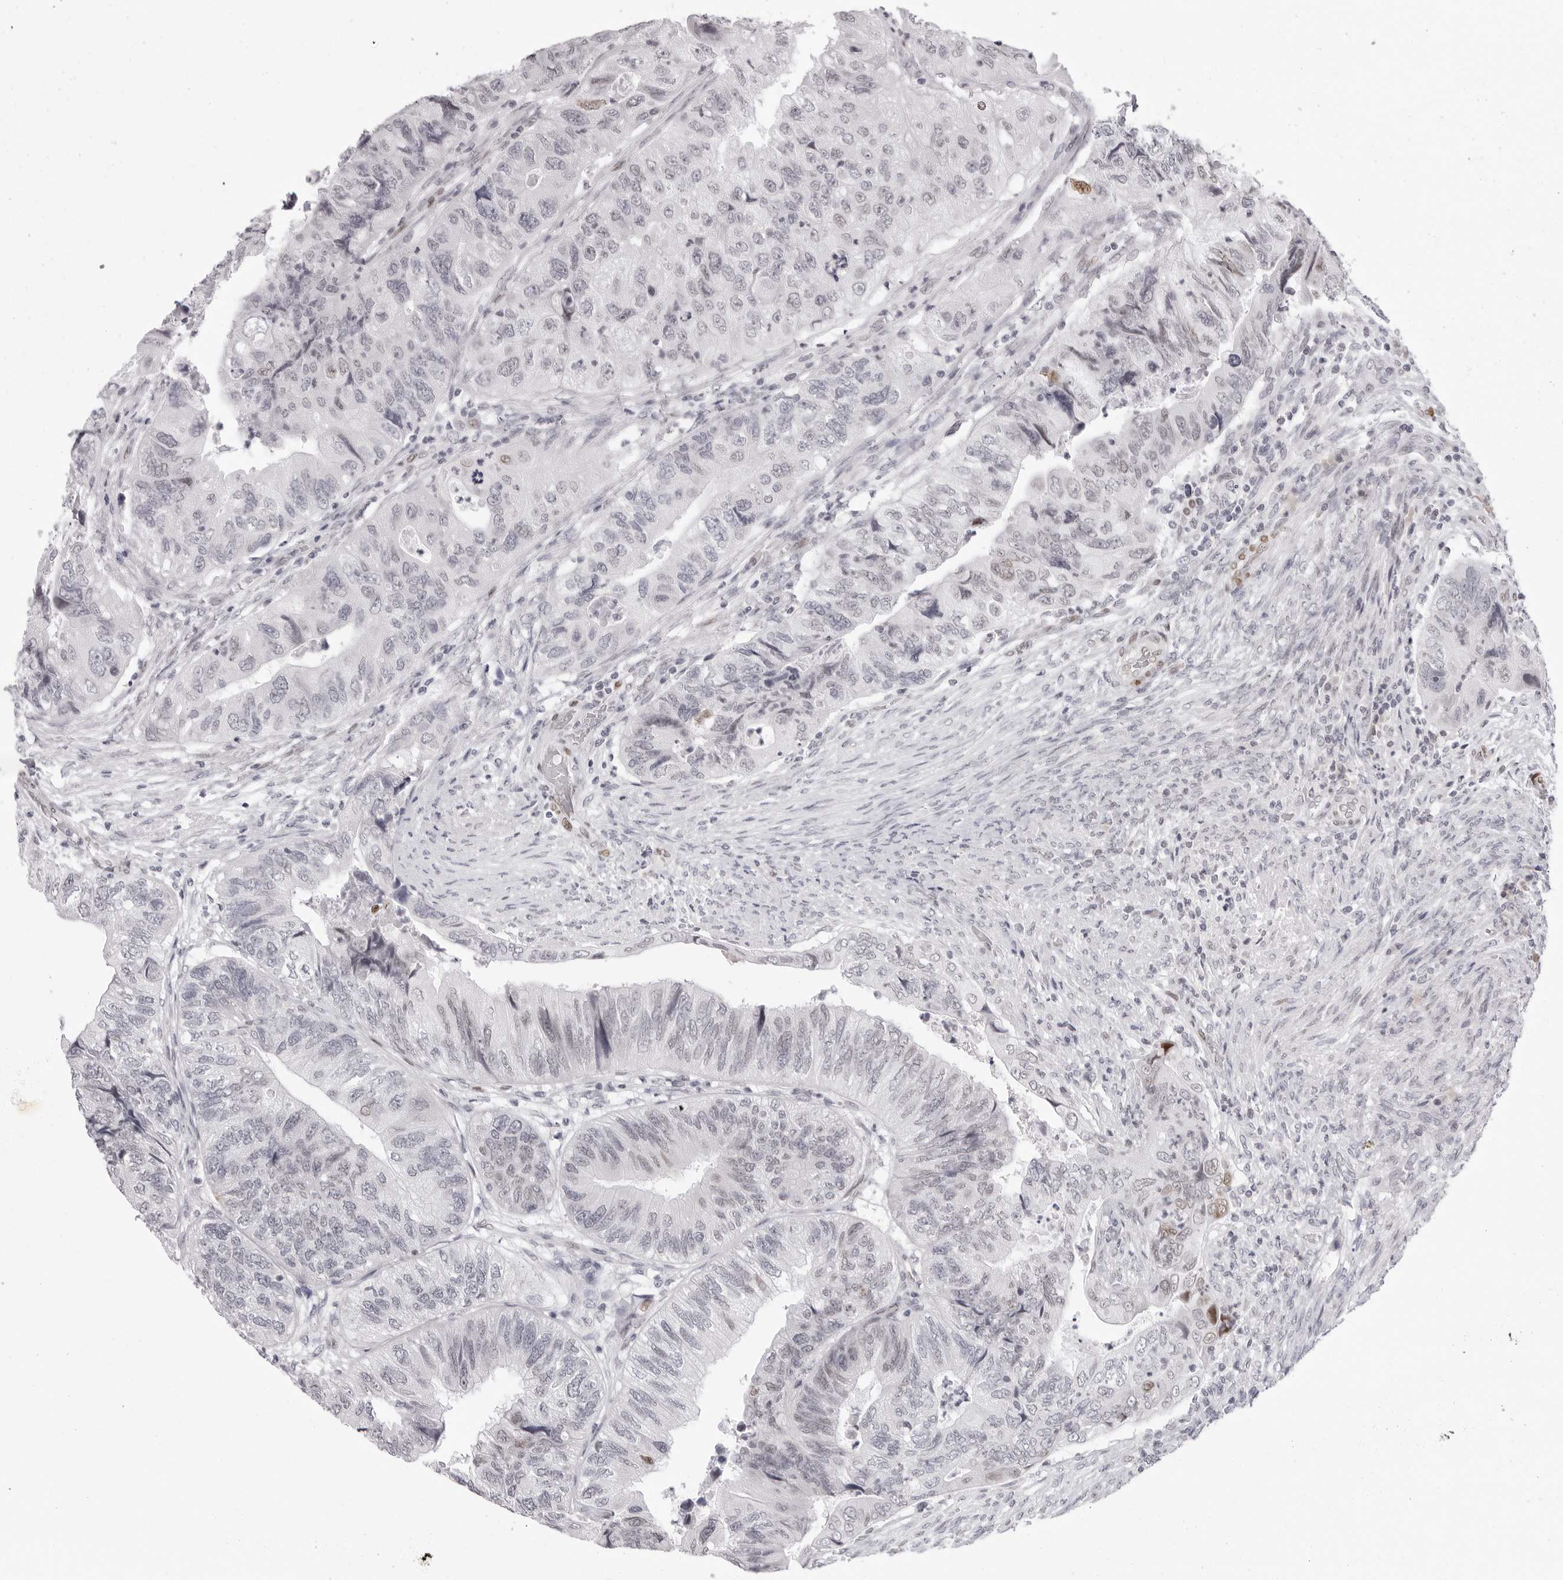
{"staining": {"intensity": "moderate", "quantity": "<25%", "location": "nuclear"}, "tissue": "colorectal cancer", "cell_type": "Tumor cells", "image_type": "cancer", "snomed": [{"axis": "morphology", "description": "Adenocarcinoma, NOS"}, {"axis": "topography", "description": "Rectum"}], "caption": "This histopathology image exhibits immunohistochemistry staining of colorectal cancer, with low moderate nuclear staining in approximately <25% of tumor cells.", "gene": "MAFK", "patient": {"sex": "male", "age": 63}}